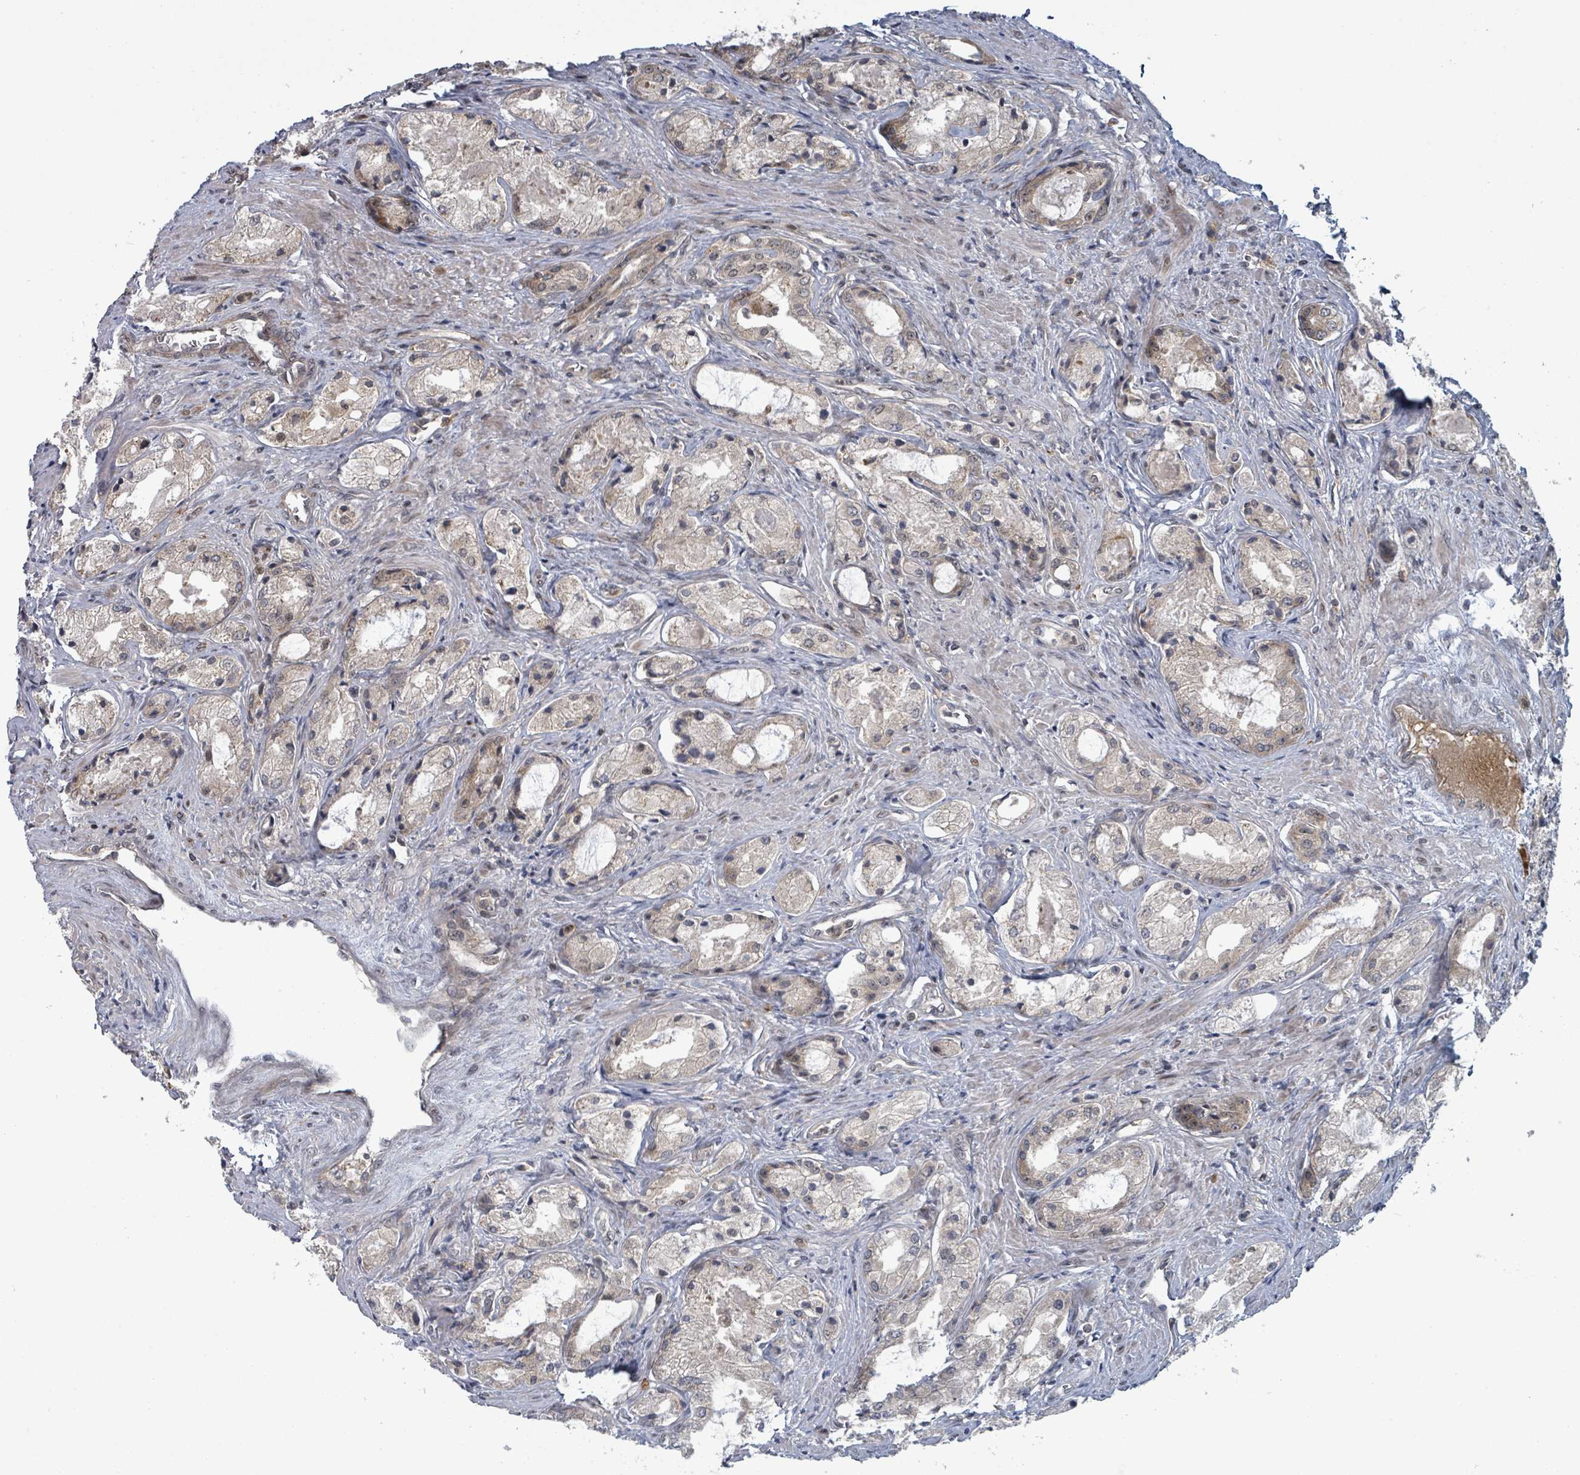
{"staining": {"intensity": "moderate", "quantity": "<25%", "location": "cytoplasmic/membranous"}, "tissue": "prostate cancer", "cell_type": "Tumor cells", "image_type": "cancer", "snomed": [{"axis": "morphology", "description": "Adenocarcinoma, Low grade"}, {"axis": "topography", "description": "Prostate"}], "caption": "Protein positivity by IHC reveals moderate cytoplasmic/membranous staining in about <25% of tumor cells in prostate cancer.", "gene": "GTF3C1", "patient": {"sex": "male", "age": 68}}